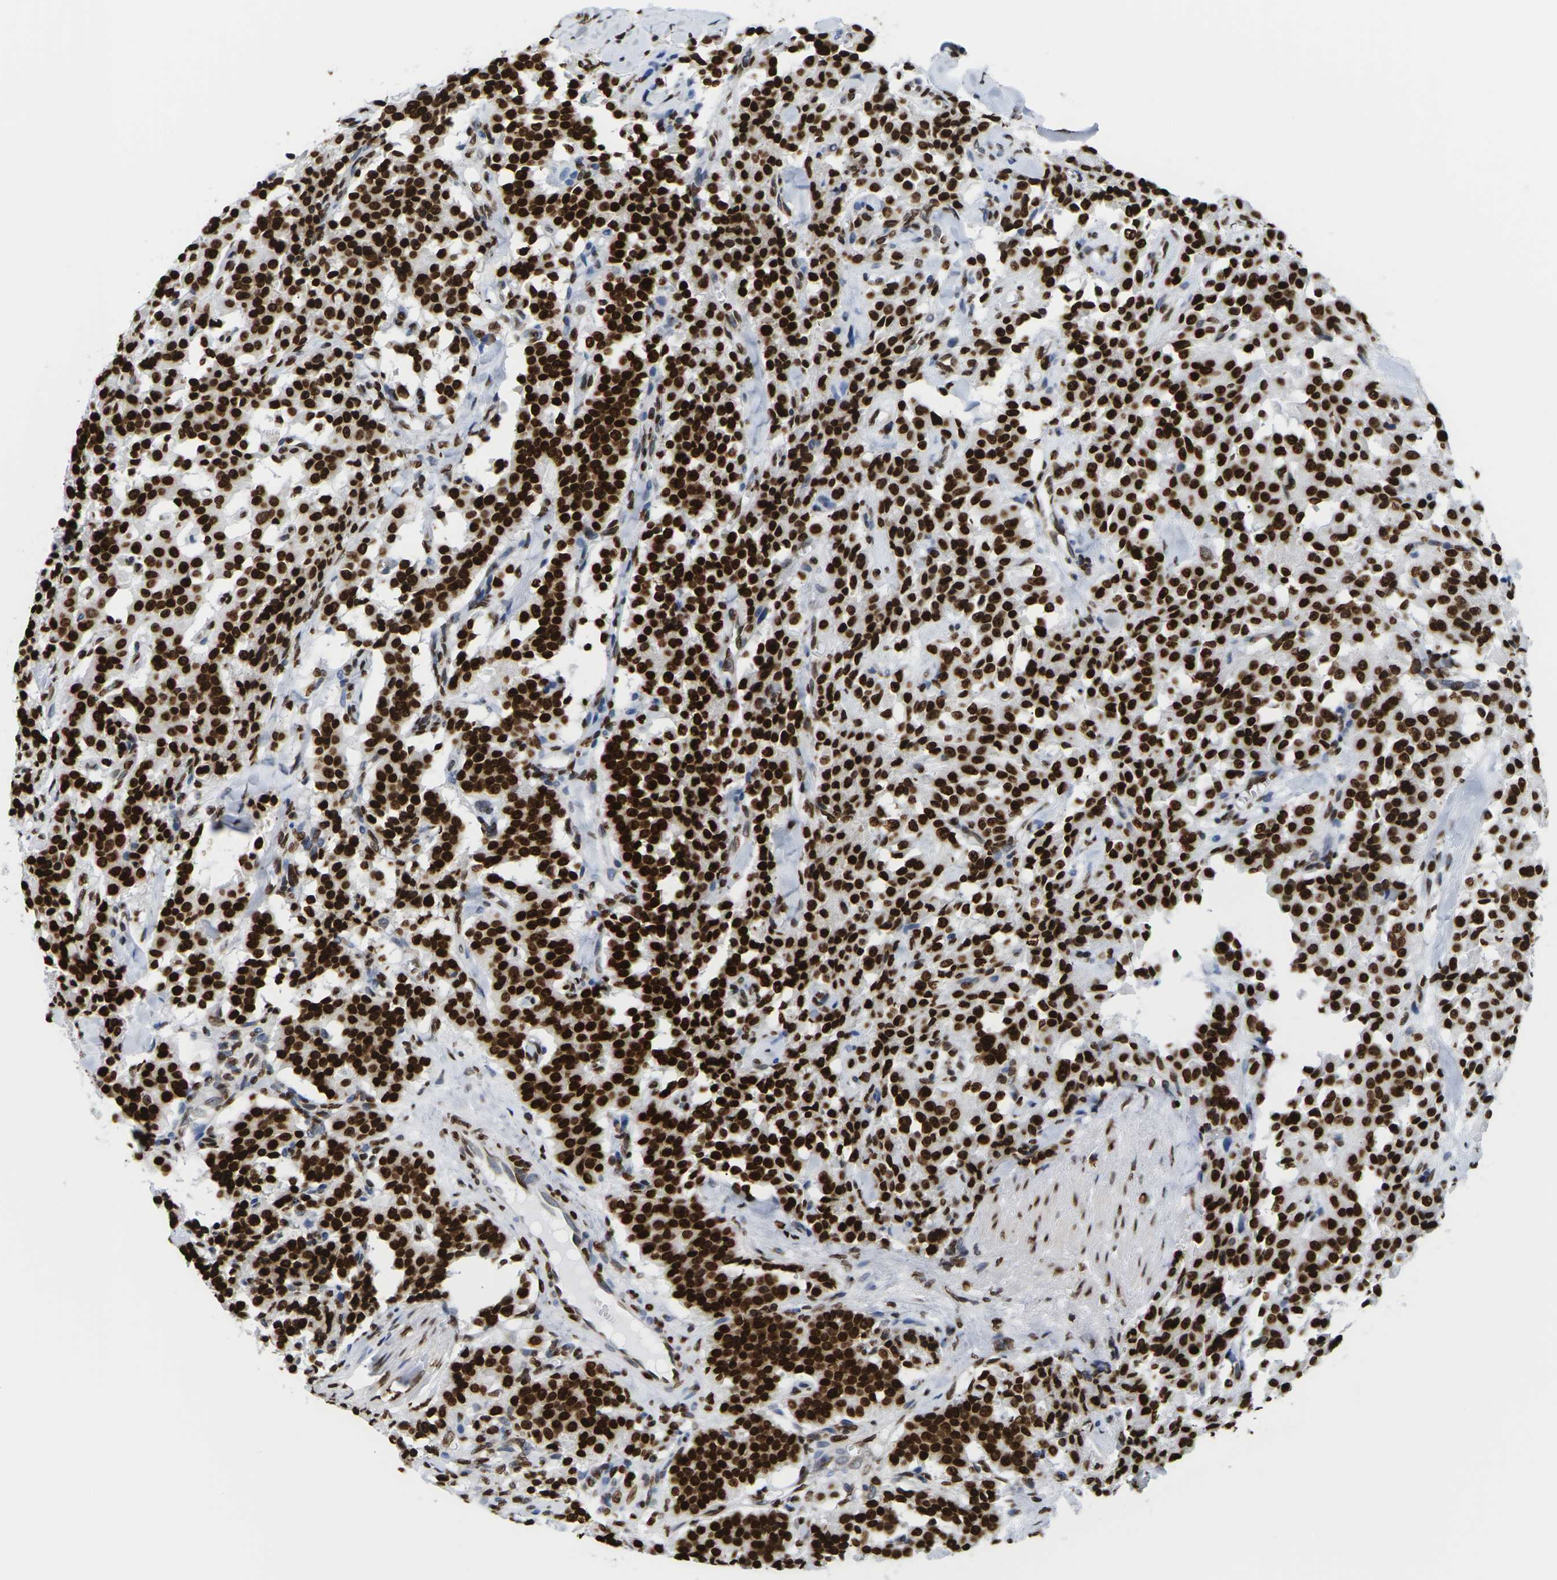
{"staining": {"intensity": "strong", "quantity": ">75%", "location": "nuclear"}, "tissue": "carcinoid", "cell_type": "Tumor cells", "image_type": "cancer", "snomed": [{"axis": "morphology", "description": "Carcinoid, malignant, NOS"}, {"axis": "topography", "description": "Lung"}], "caption": "This is a micrograph of IHC staining of carcinoid (malignant), which shows strong expression in the nuclear of tumor cells.", "gene": "H2AC21", "patient": {"sex": "male", "age": 30}}